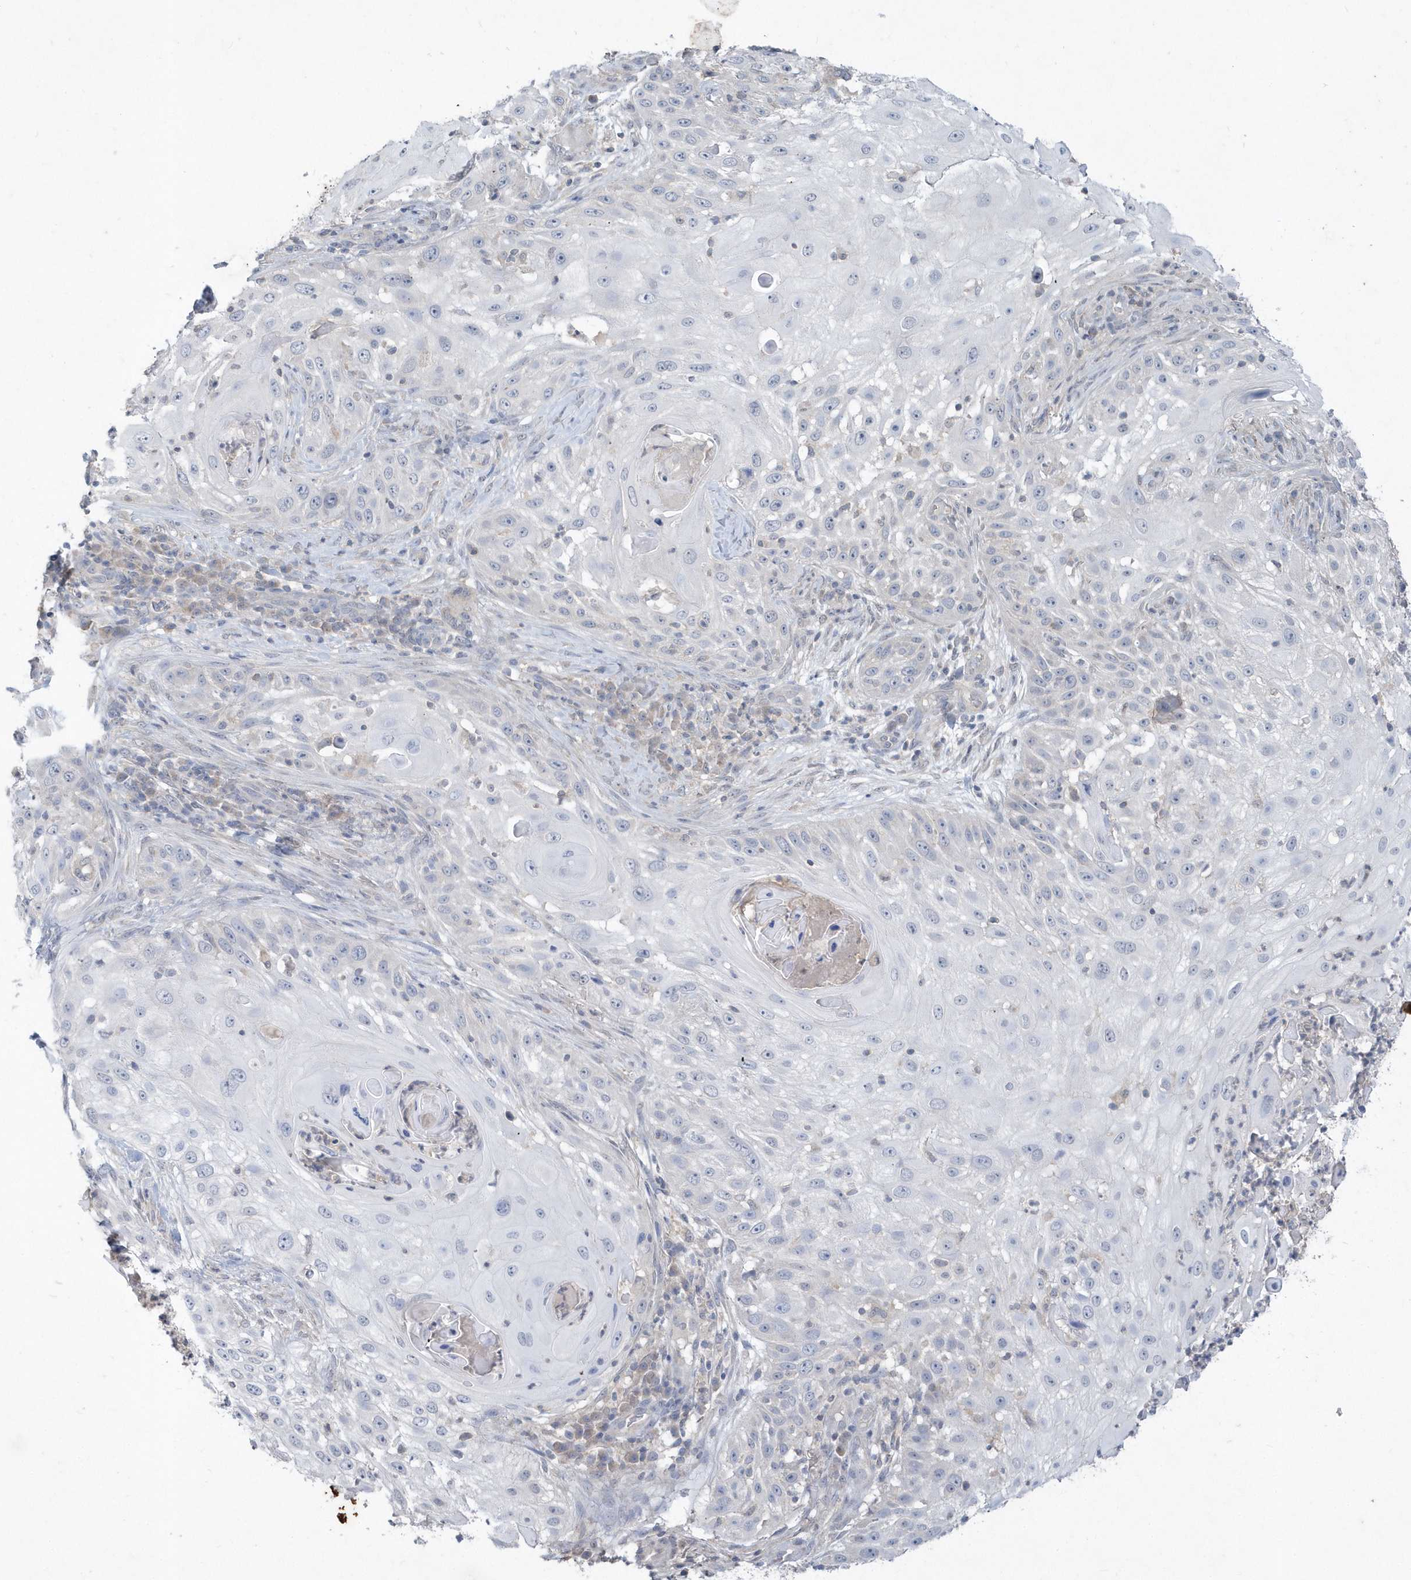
{"staining": {"intensity": "negative", "quantity": "none", "location": "none"}, "tissue": "skin cancer", "cell_type": "Tumor cells", "image_type": "cancer", "snomed": [{"axis": "morphology", "description": "Squamous cell carcinoma, NOS"}, {"axis": "topography", "description": "Skin"}], "caption": "This is a image of immunohistochemistry staining of squamous cell carcinoma (skin), which shows no expression in tumor cells.", "gene": "AKR7A2", "patient": {"sex": "female", "age": 44}}